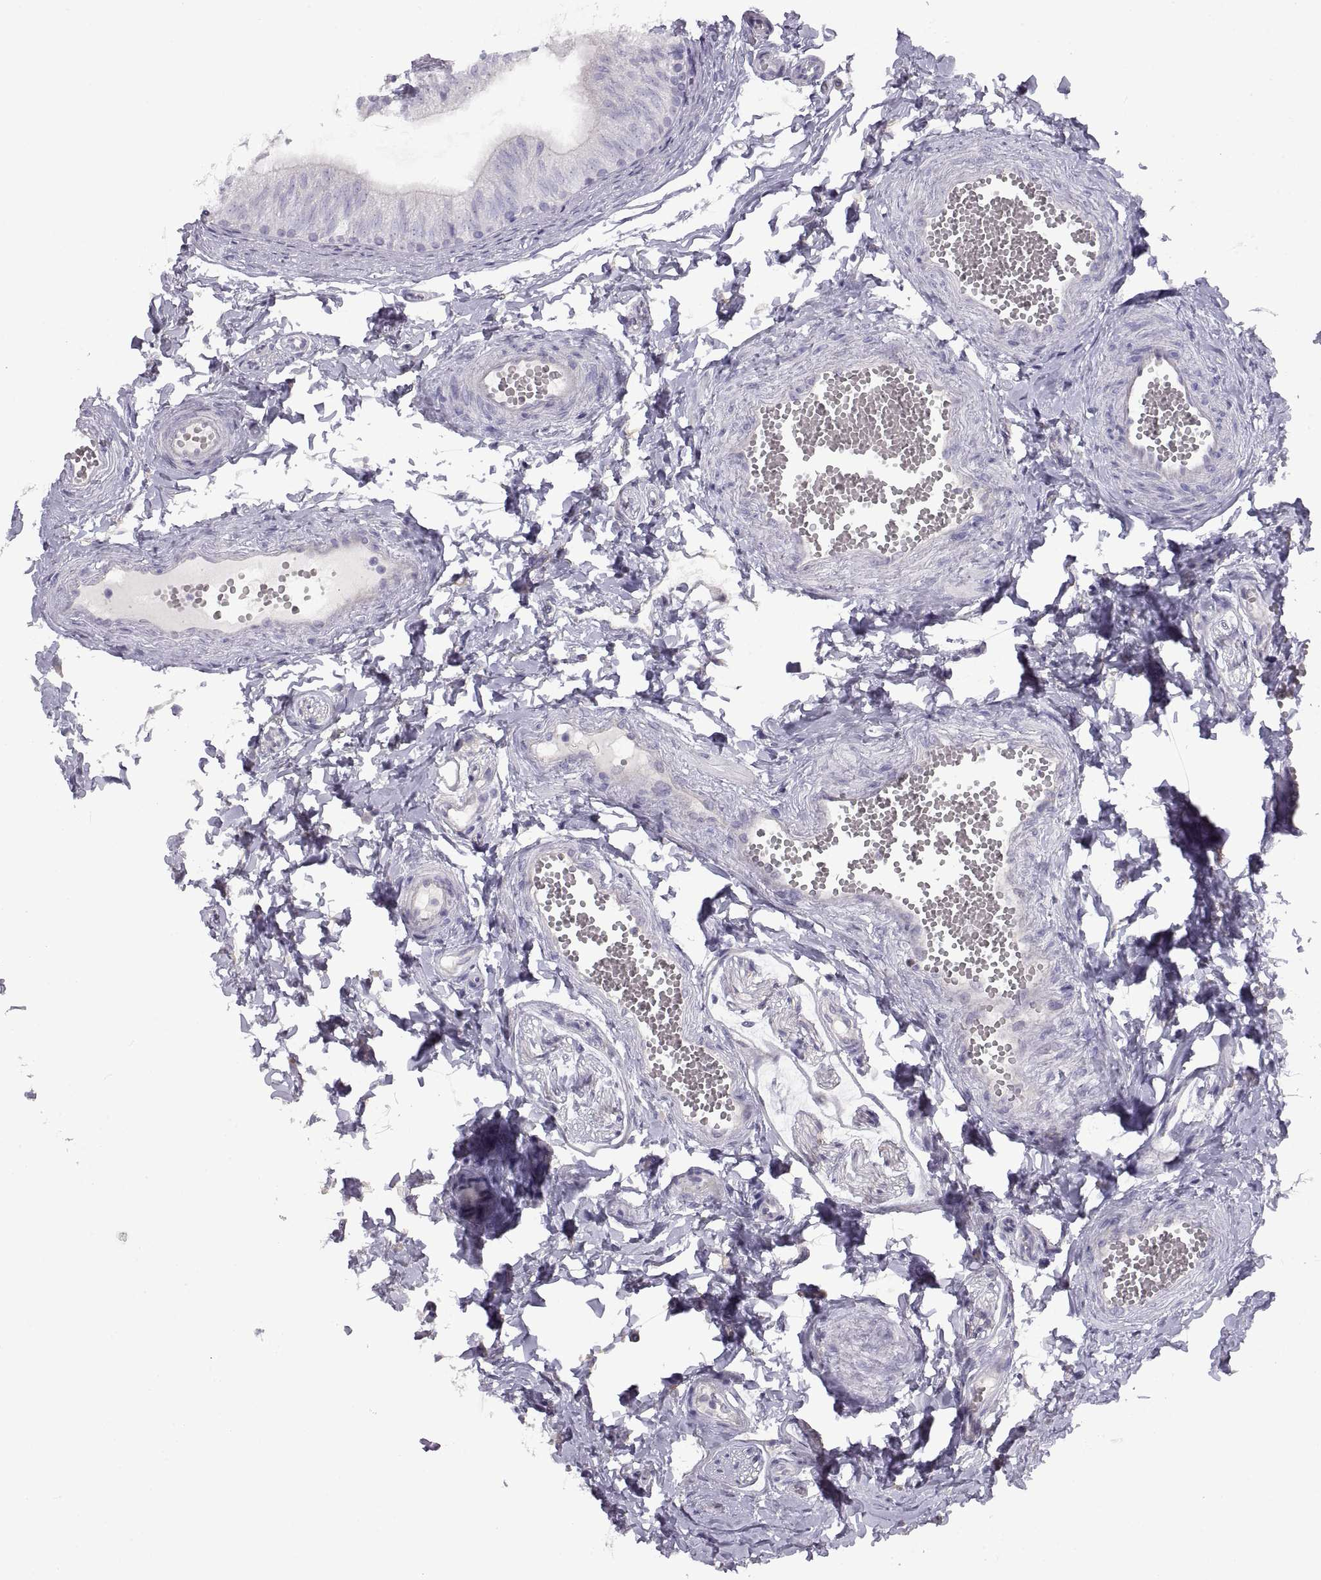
{"staining": {"intensity": "negative", "quantity": "none", "location": "none"}, "tissue": "epididymis", "cell_type": "Glandular cells", "image_type": "normal", "snomed": [{"axis": "morphology", "description": "Normal tissue, NOS"}, {"axis": "topography", "description": "Epididymis"}], "caption": "Immunohistochemistry of unremarkable human epididymis reveals no staining in glandular cells. (Brightfield microscopy of DAB immunohistochemistry (IHC) at high magnification).", "gene": "CRYBB3", "patient": {"sex": "male", "age": 22}}